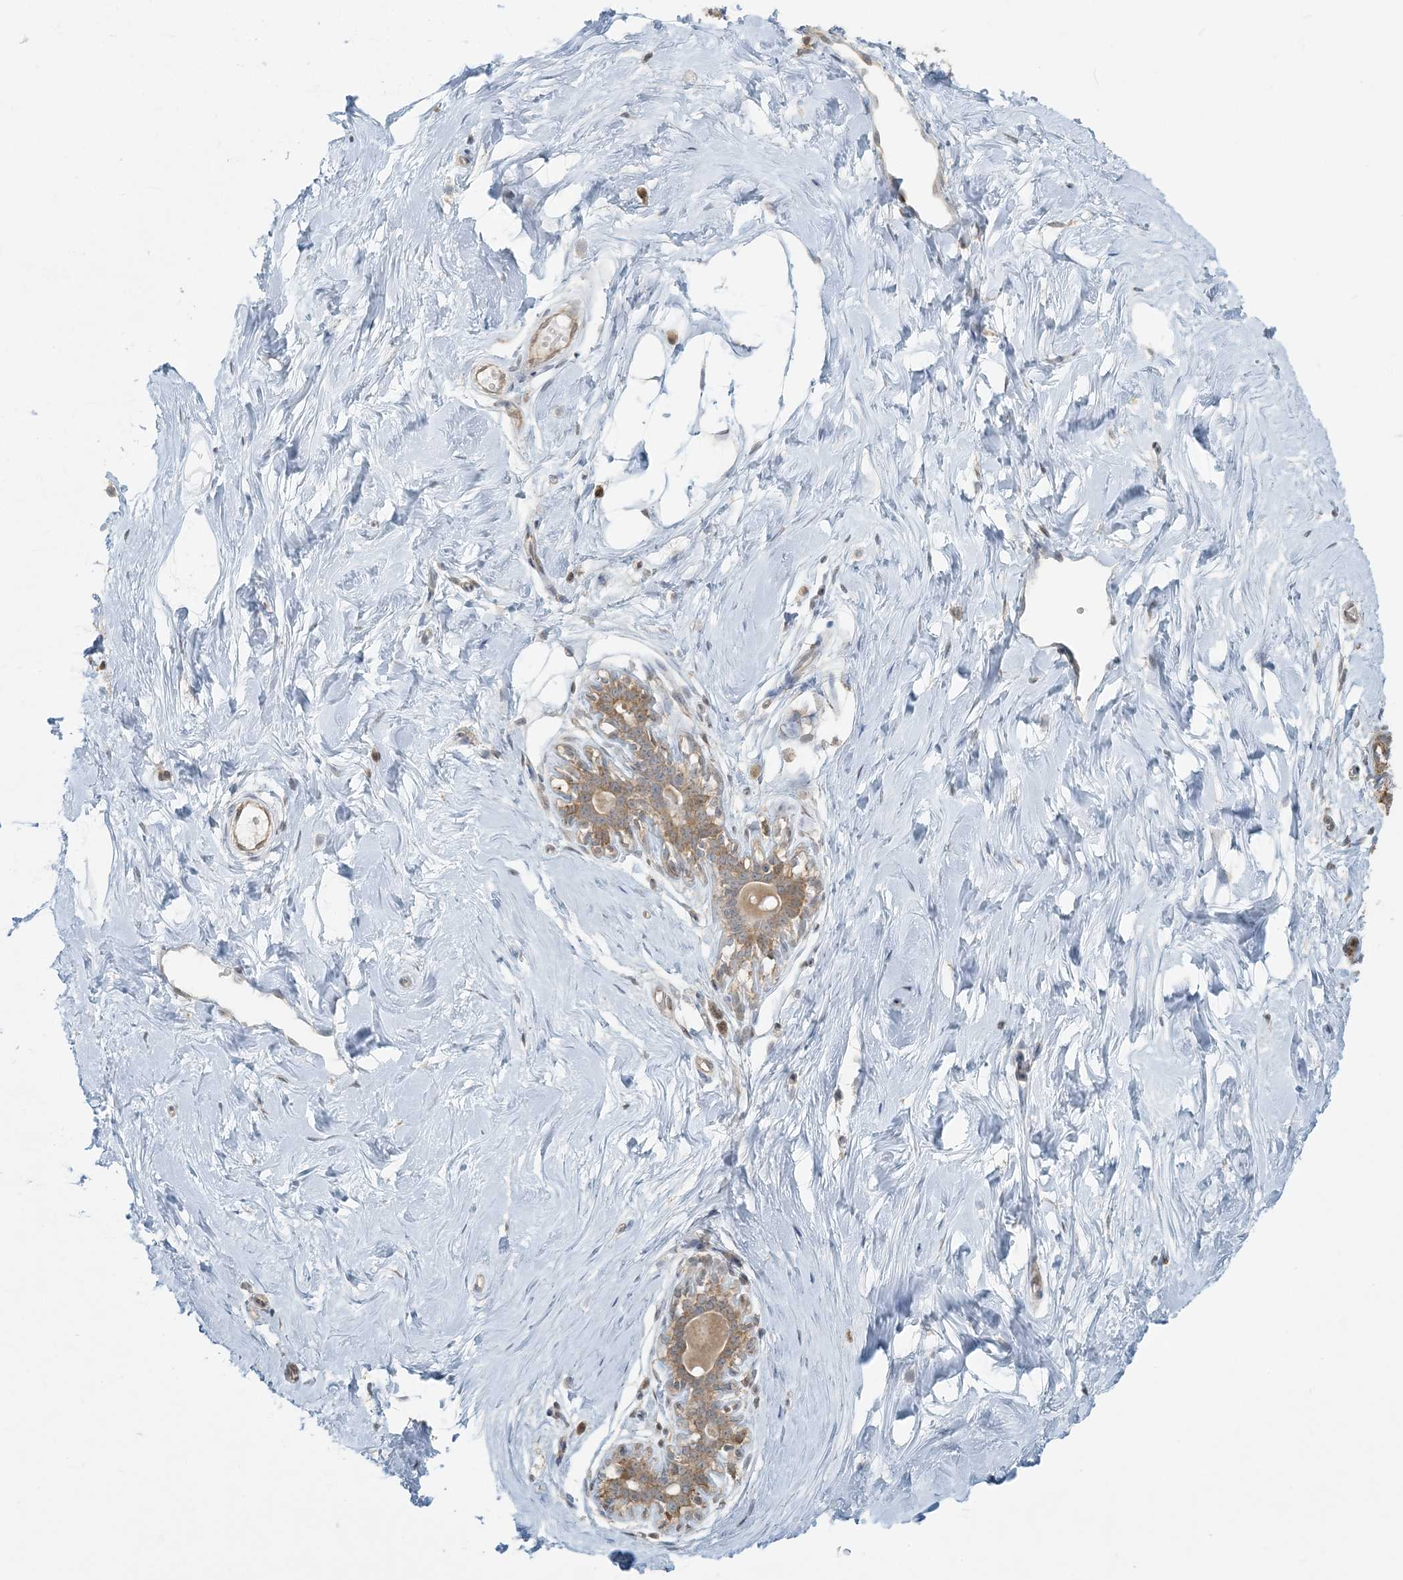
{"staining": {"intensity": "negative", "quantity": "none", "location": "none"}, "tissue": "breast", "cell_type": "Adipocytes", "image_type": "normal", "snomed": [{"axis": "morphology", "description": "Normal tissue, NOS"}, {"axis": "morphology", "description": "Adenoma, NOS"}, {"axis": "topography", "description": "Breast"}], "caption": "Unremarkable breast was stained to show a protein in brown. There is no significant staining in adipocytes. (Stains: DAB IHC with hematoxylin counter stain, Microscopy: brightfield microscopy at high magnification).", "gene": "HACL1", "patient": {"sex": "female", "age": 23}}